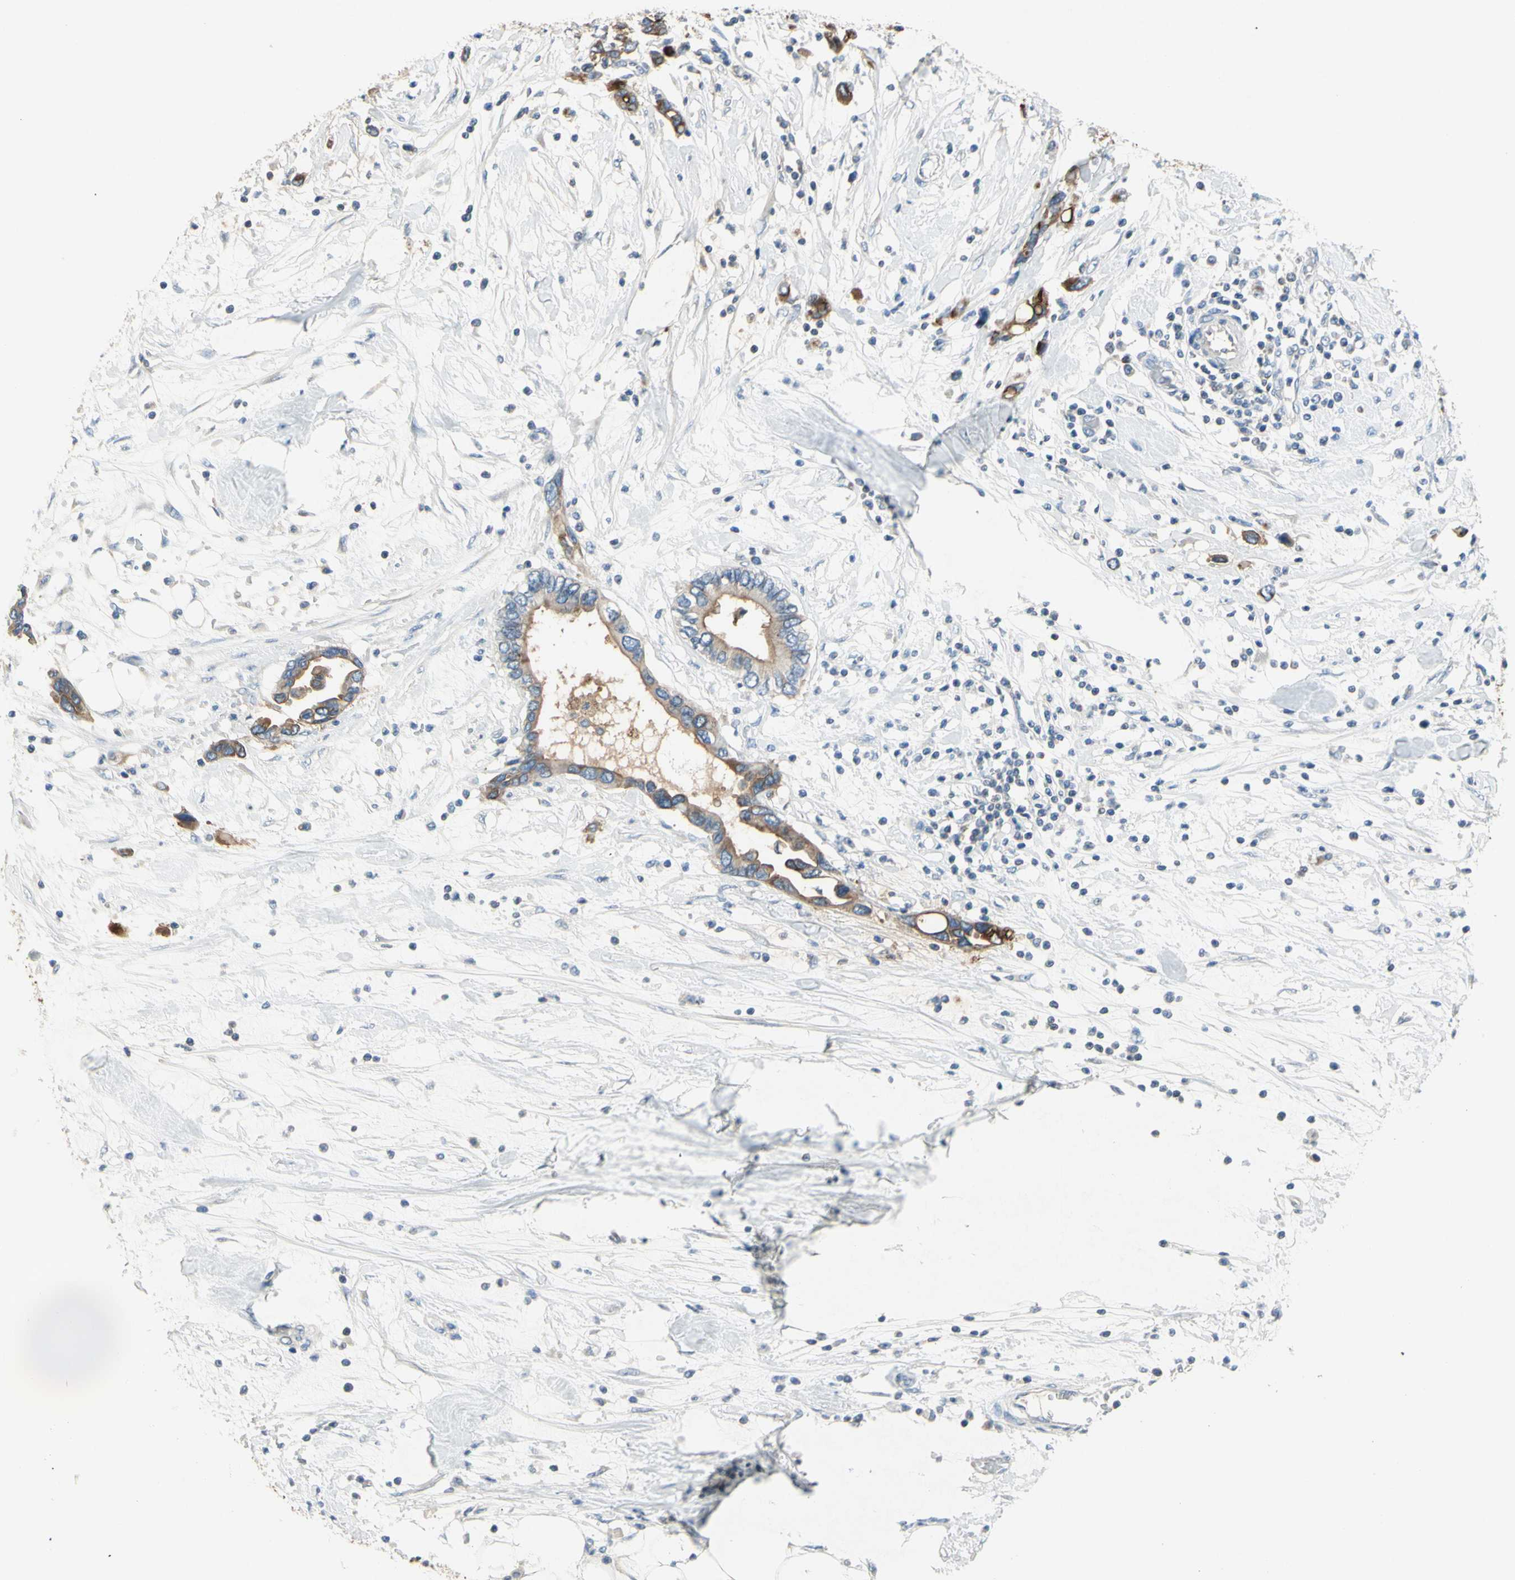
{"staining": {"intensity": "weak", "quantity": ">75%", "location": "cytoplasmic/membranous"}, "tissue": "pancreatic cancer", "cell_type": "Tumor cells", "image_type": "cancer", "snomed": [{"axis": "morphology", "description": "Adenocarcinoma, NOS"}, {"axis": "topography", "description": "Pancreas"}], "caption": "Protein staining of pancreatic cancer (adenocarcinoma) tissue shows weak cytoplasmic/membranous staining in about >75% of tumor cells.", "gene": "MUC1", "patient": {"sex": "female", "age": 57}}